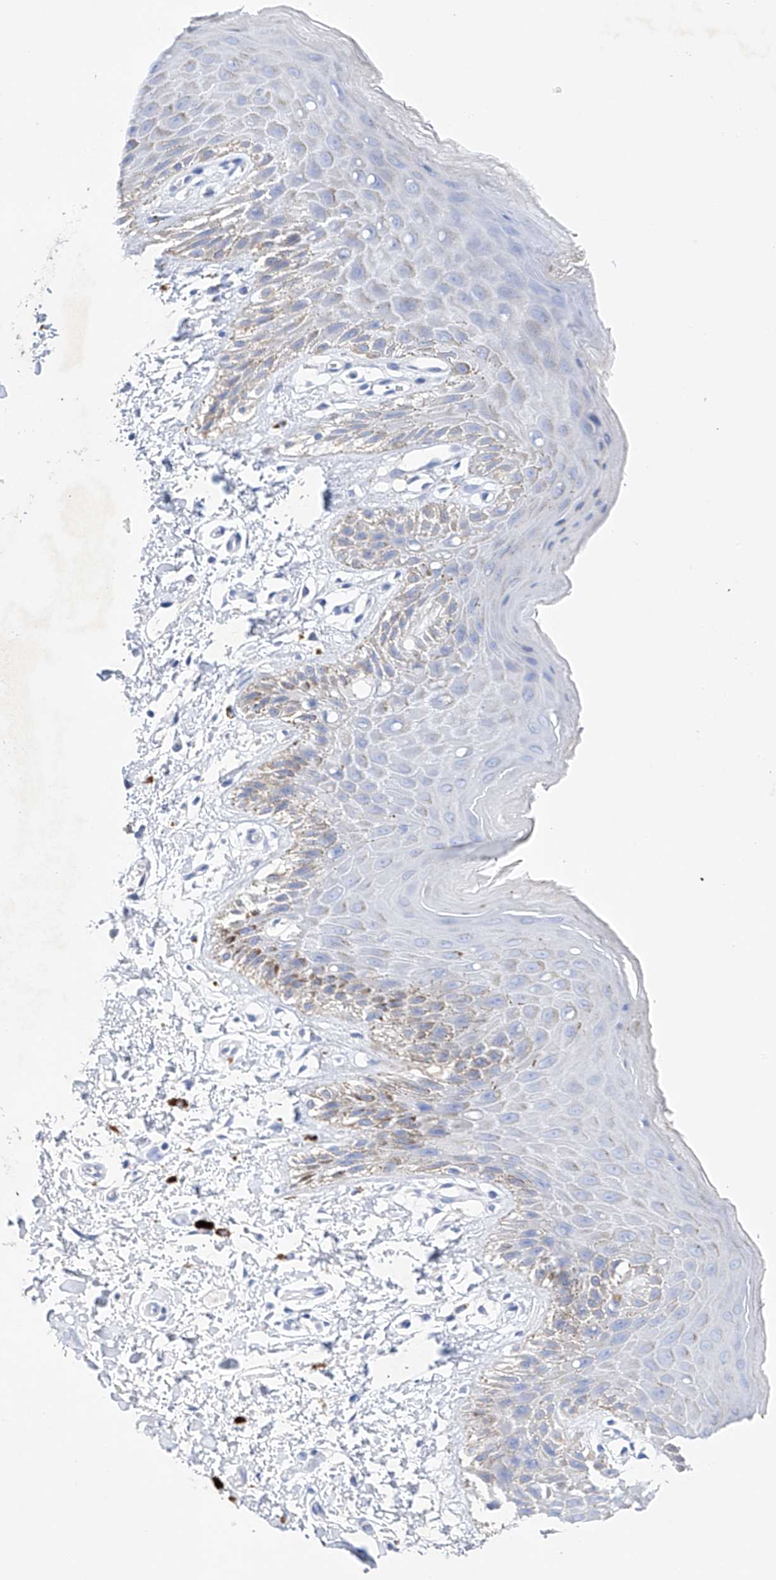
{"staining": {"intensity": "negative", "quantity": "none", "location": "none"}, "tissue": "skin", "cell_type": "Epidermal cells", "image_type": "normal", "snomed": [{"axis": "morphology", "description": "Normal tissue, NOS"}, {"axis": "topography", "description": "Anal"}], "caption": "Skin was stained to show a protein in brown. There is no significant positivity in epidermal cells. Nuclei are stained in blue.", "gene": "LURAP1", "patient": {"sex": "male", "age": 44}}